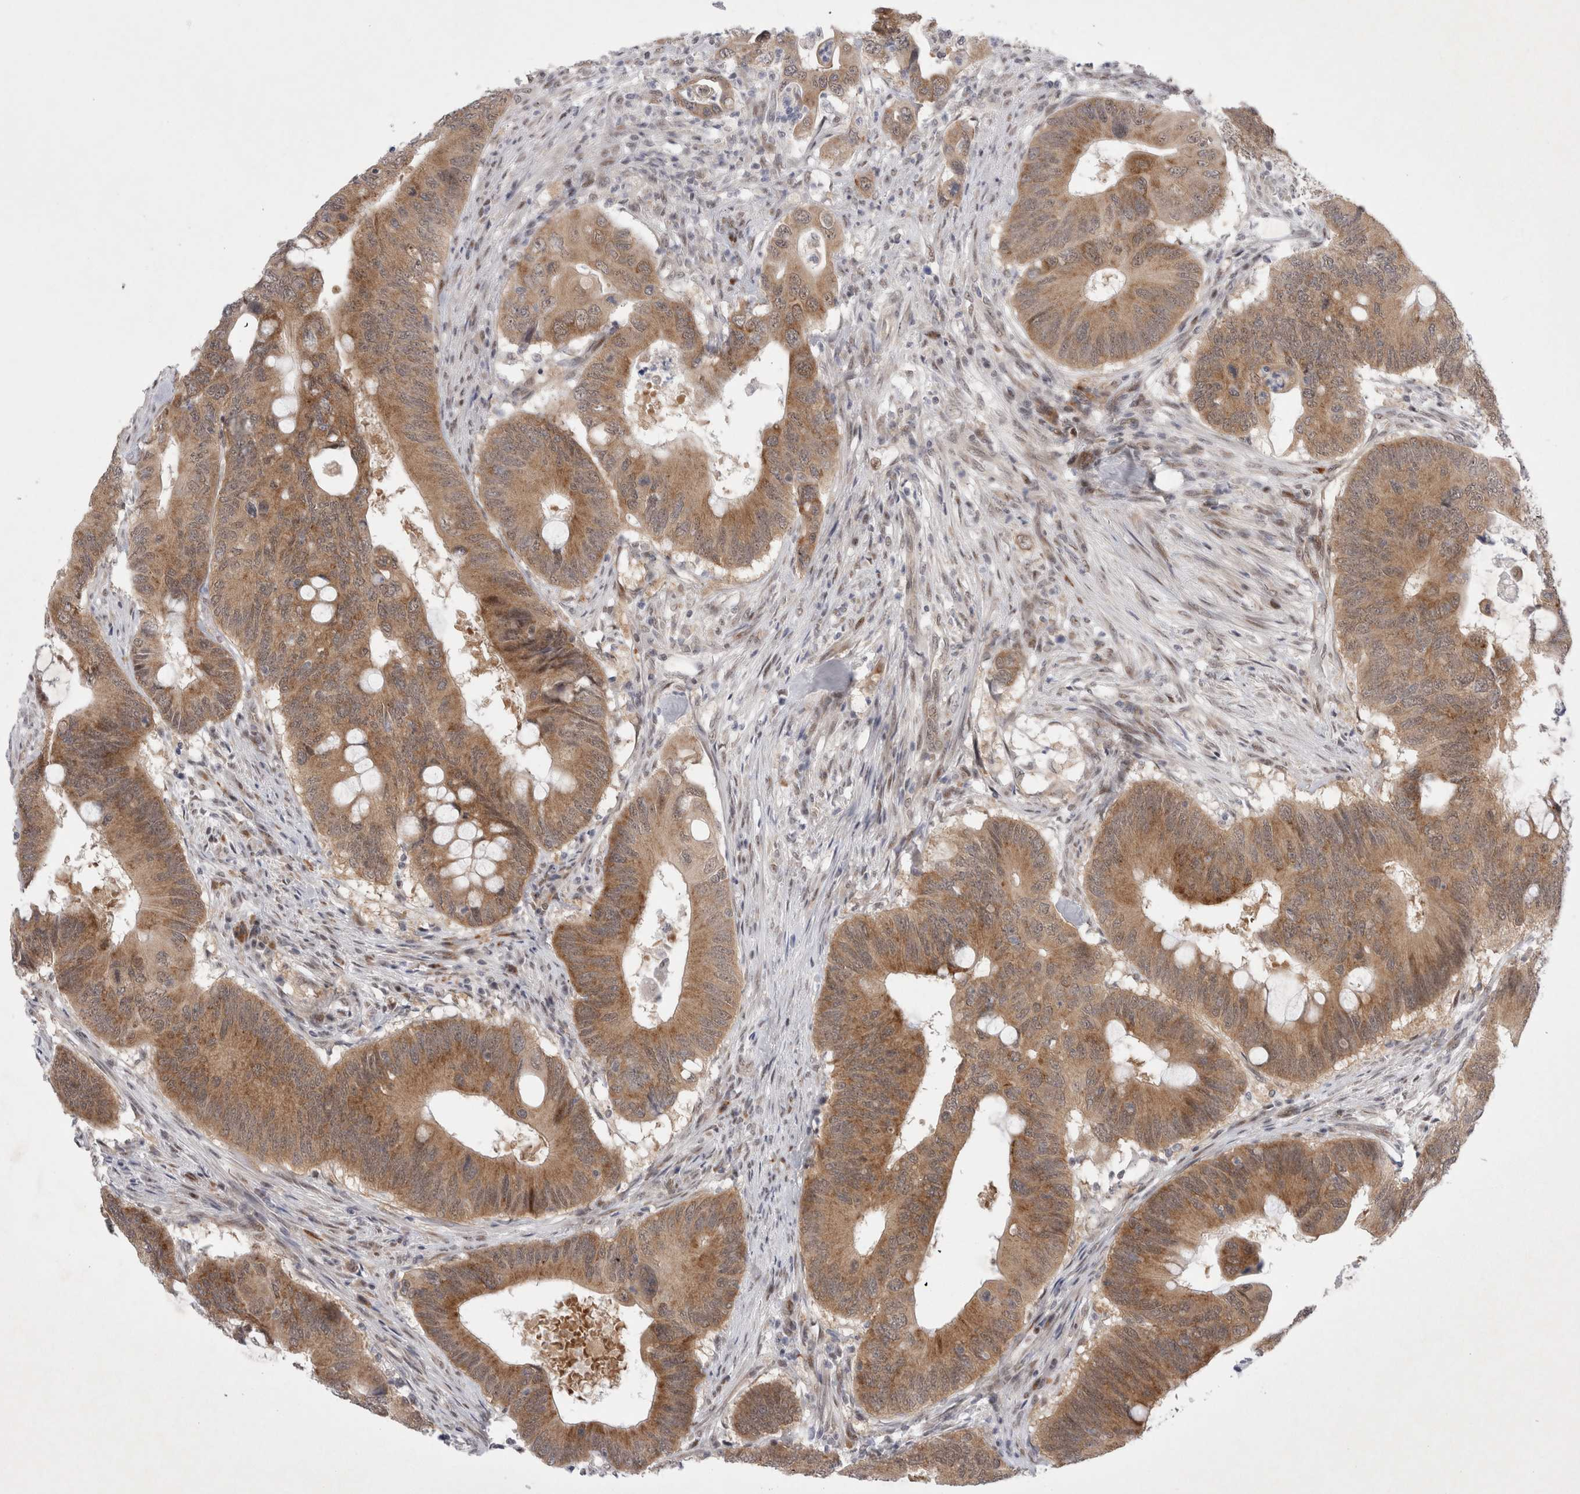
{"staining": {"intensity": "moderate", "quantity": ">75%", "location": "cytoplasmic/membranous"}, "tissue": "colorectal cancer", "cell_type": "Tumor cells", "image_type": "cancer", "snomed": [{"axis": "morphology", "description": "Adenocarcinoma, NOS"}, {"axis": "topography", "description": "Colon"}], "caption": "Colorectal cancer (adenocarcinoma) was stained to show a protein in brown. There is medium levels of moderate cytoplasmic/membranous staining in approximately >75% of tumor cells. Immunohistochemistry (ihc) stains the protein of interest in brown and the nuclei are stained blue.", "gene": "WIPF2", "patient": {"sex": "male", "age": 71}}